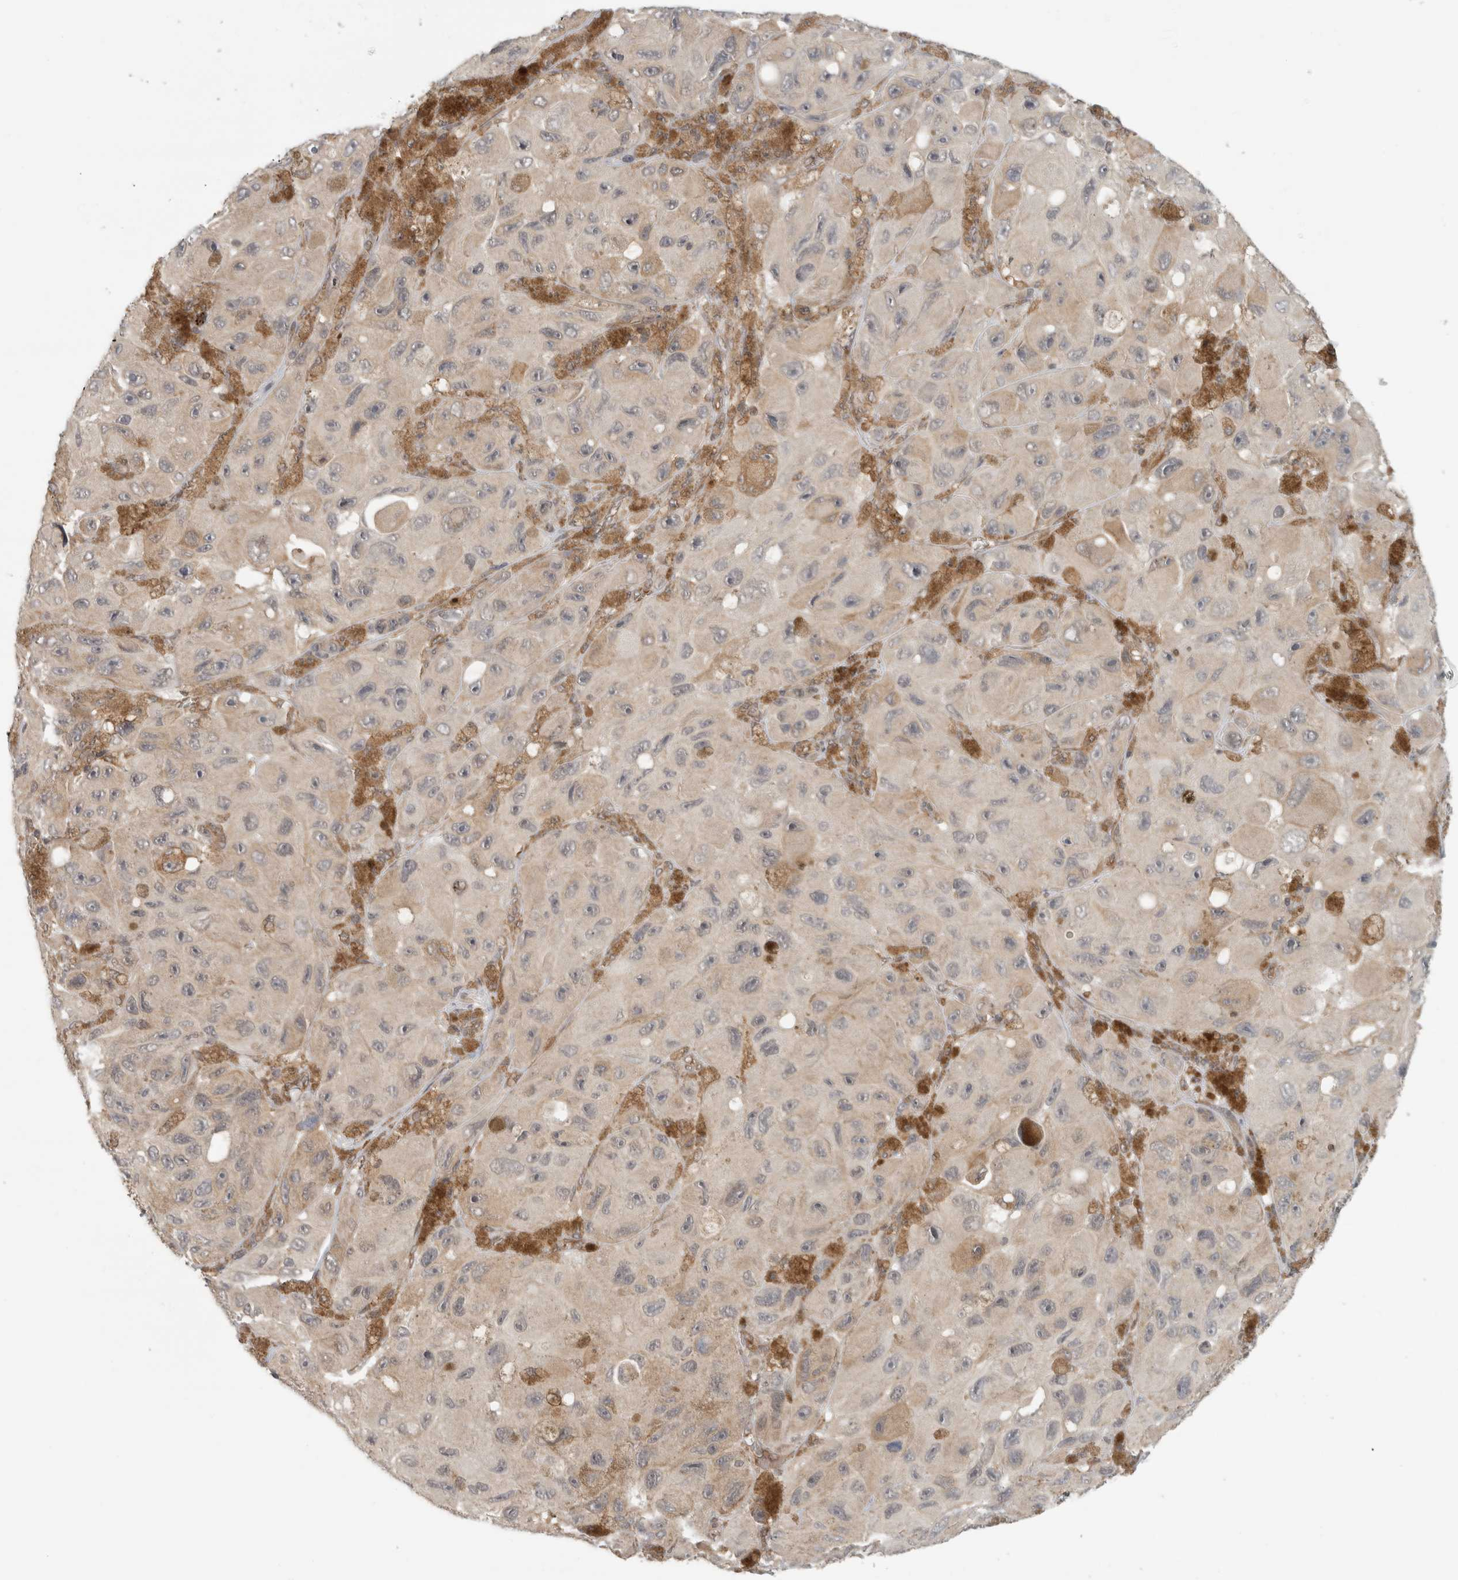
{"staining": {"intensity": "weak", "quantity": ">75%", "location": "cytoplasmic/membranous"}, "tissue": "melanoma", "cell_type": "Tumor cells", "image_type": "cancer", "snomed": [{"axis": "morphology", "description": "Malignant melanoma, NOS"}, {"axis": "topography", "description": "Skin"}], "caption": "Immunohistochemical staining of malignant melanoma reveals low levels of weak cytoplasmic/membranous positivity in about >75% of tumor cells.", "gene": "MS4A7", "patient": {"sex": "female", "age": 73}}